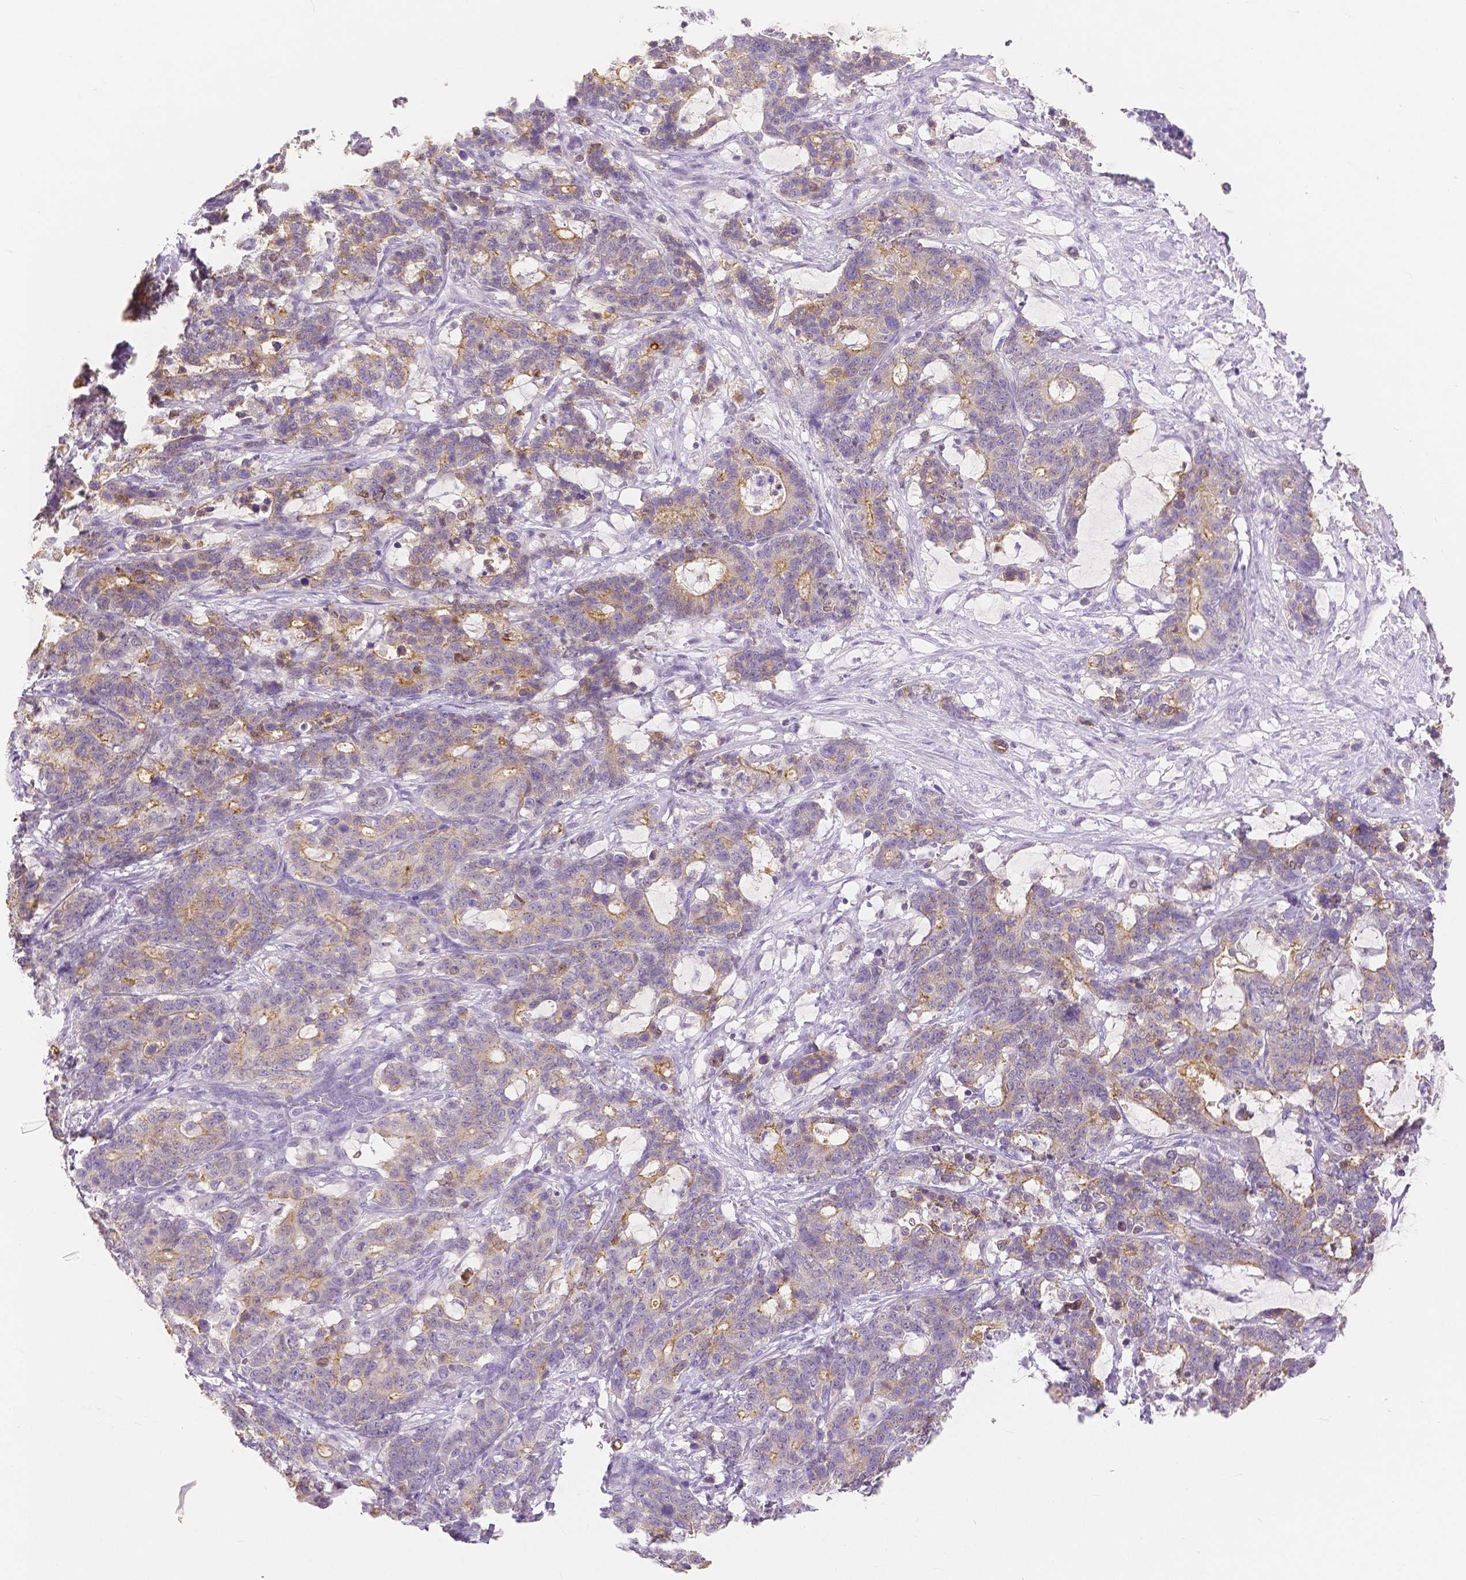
{"staining": {"intensity": "moderate", "quantity": "<25%", "location": "cytoplasmic/membranous"}, "tissue": "stomach cancer", "cell_type": "Tumor cells", "image_type": "cancer", "snomed": [{"axis": "morphology", "description": "Normal tissue, NOS"}, {"axis": "morphology", "description": "Adenocarcinoma, NOS"}, {"axis": "topography", "description": "Stomach"}], "caption": "Tumor cells reveal moderate cytoplasmic/membranous staining in approximately <25% of cells in stomach cancer.", "gene": "OCLN", "patient": {"sex": "female", "age": 64}}